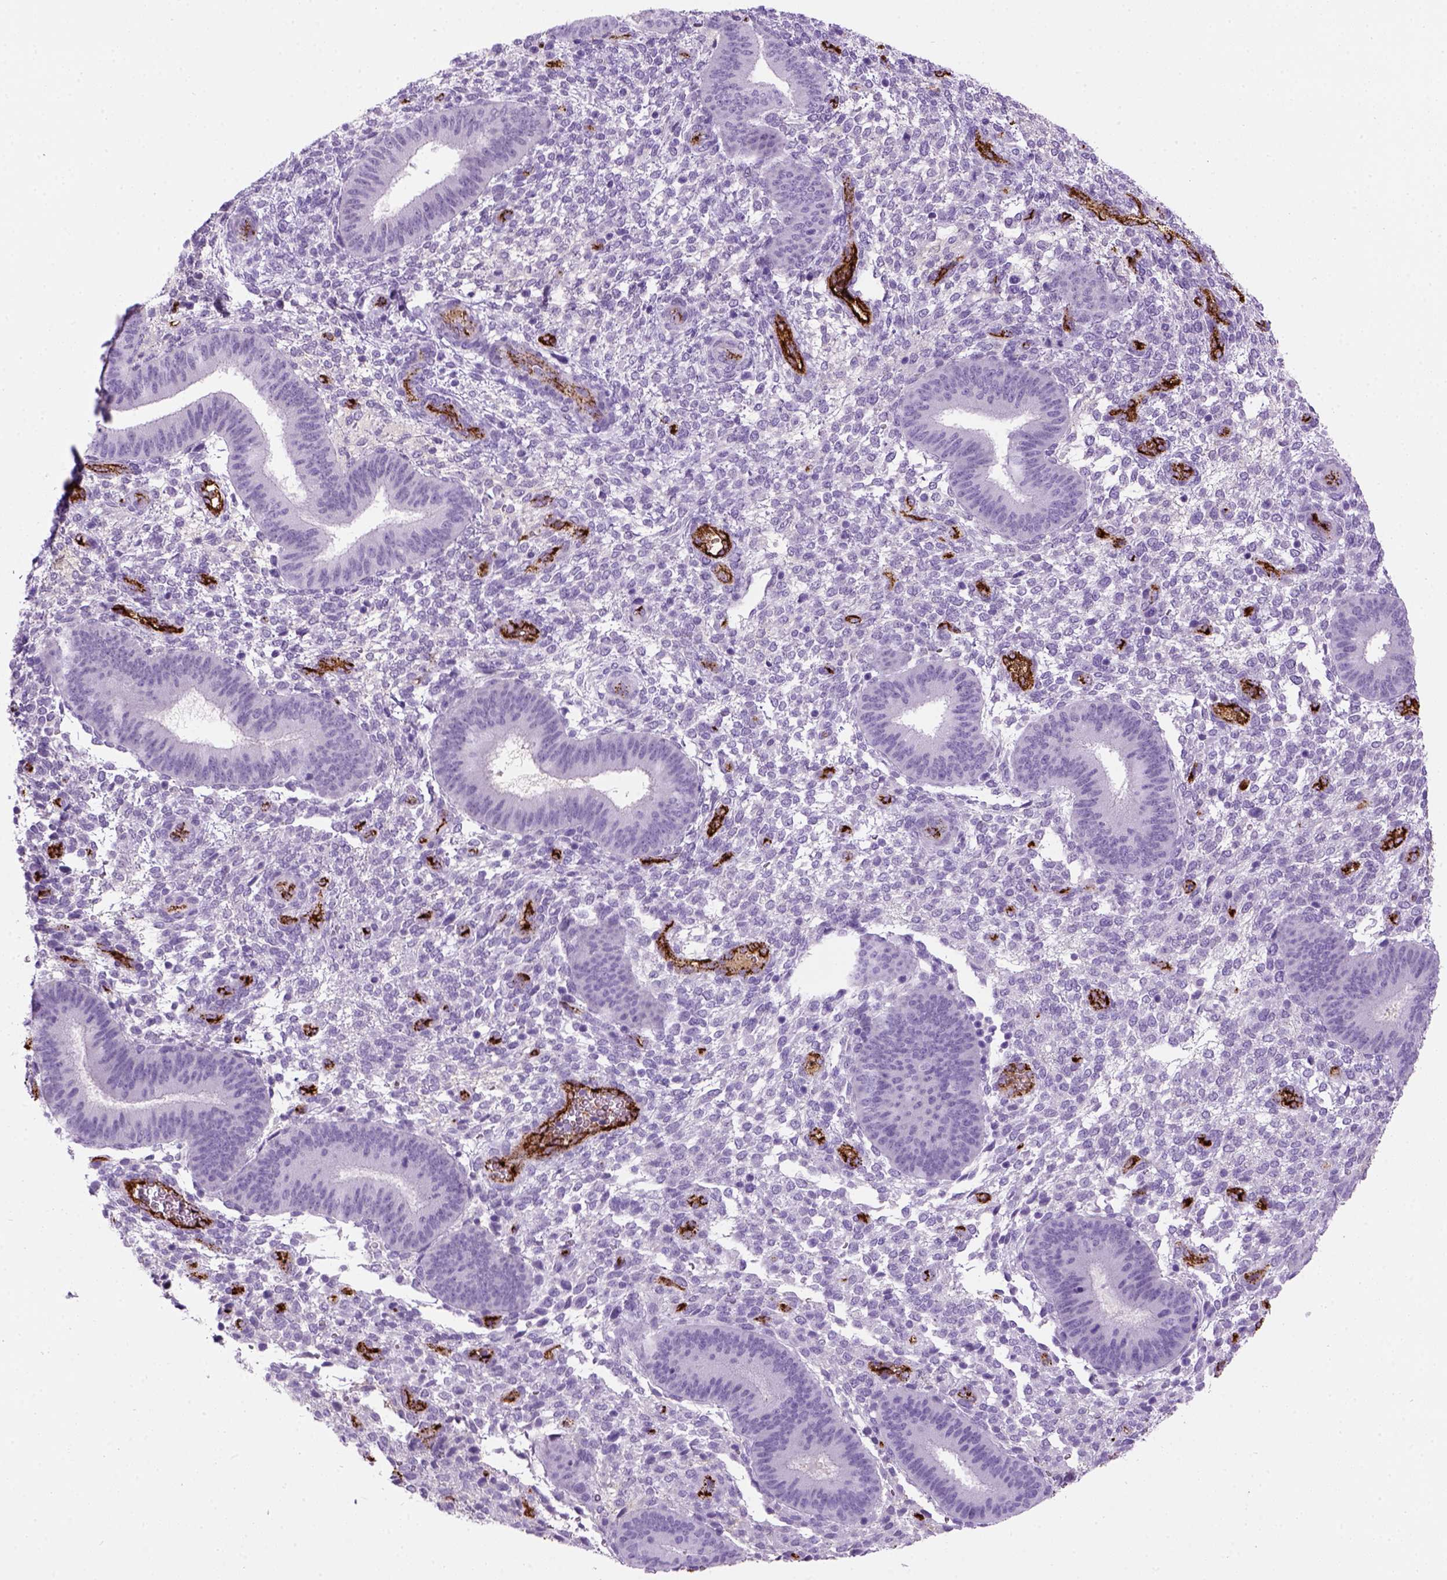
{"staining": {"intensity": "negative", "quantity": "none", "location": "none"}, "tissue": "endometrium", "cell_type": "Cells in endometrial stroma", "image_type": "normal", "snomed": [{"axis": "morphology", "description": "Normal tissue, NOS"}, {"axis": "topography", "description": "Endometrium"}], "caption": "Human endometrium stained for a protein using immunohistochemistry reveals no expression in cells in endometrial stroma.", "gene": "VWF", "patient": {"sex": "female", "age": 39}}